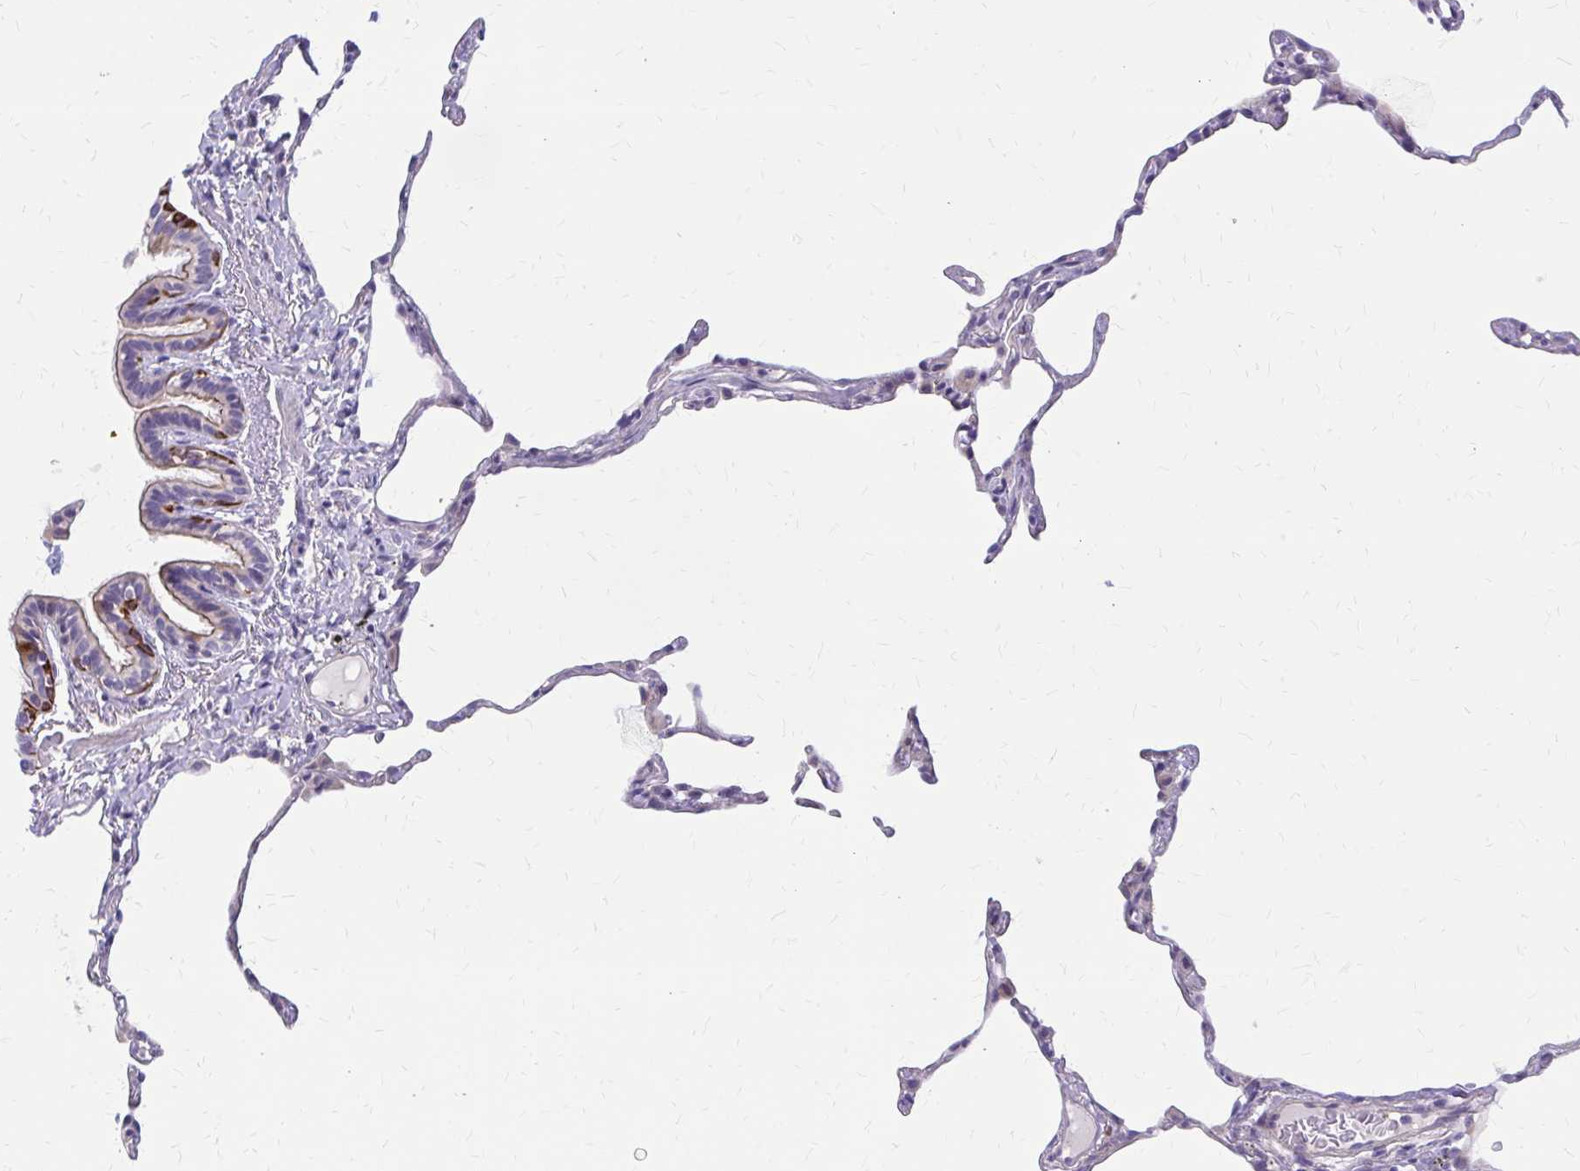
{"staining": {"intensity": "negative", "quantity": "none", "location": "none"}, "tissue": "lung", "cell_type": "Alveolar cells", "image_type": "normal", "snomed": [{"axis": "morphology", "description": "Normal tissue, NOS"}, {"axis": "topography", "description": "Lung"}], "caption": "Immunohistochemical staining of normal lung reveals no significant staining in alveolar cells. The staining is performed using DAB brown chromogen with nuclei counter-stained in using hematoxylin.", "gene": "GLYATL2", "patient": {"sex": "female", "age": 57}}